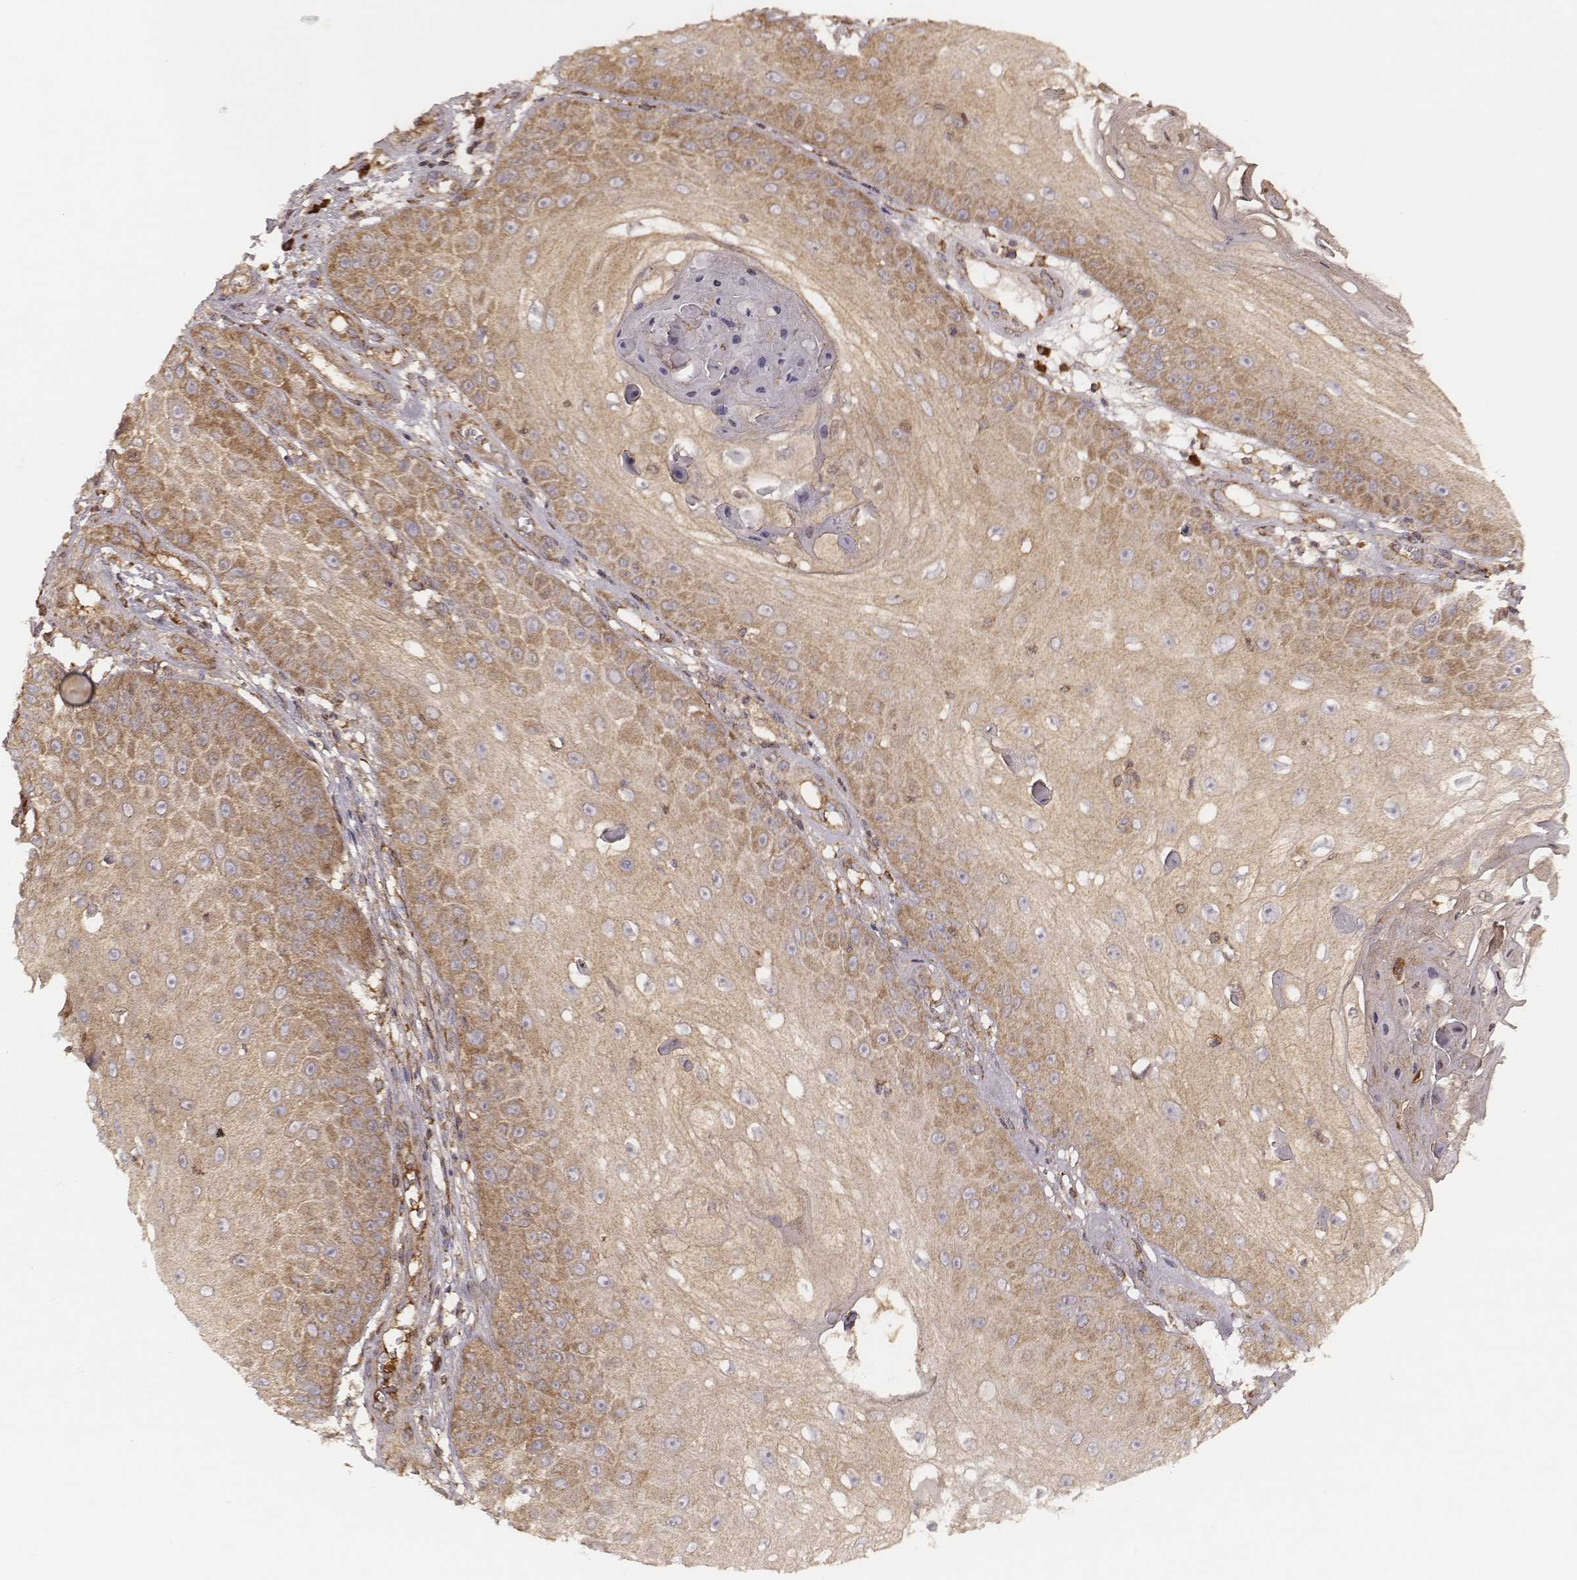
{"staining": {"intensity": "moderate", "quantity": ">75%", "location": "cytoplasmic/membranous"}, "tissue": "skin cancer", "cell_type": "Tumor cells", "image_type": "cancer", "snomed": [{"axis": "morphology", "description": "Squamous cell carcinoma, NOS"}, {"axis": "topography", "description": "Skin"}], "caption": "Brown immunohistochemical staining in squamous cell carcinoma (skin) shows moderate cytoplasmic/membranous positivity in about >75% of tumor cells.", "gene": "CARS1", "patient": {"sex": "male", "age": 70}}